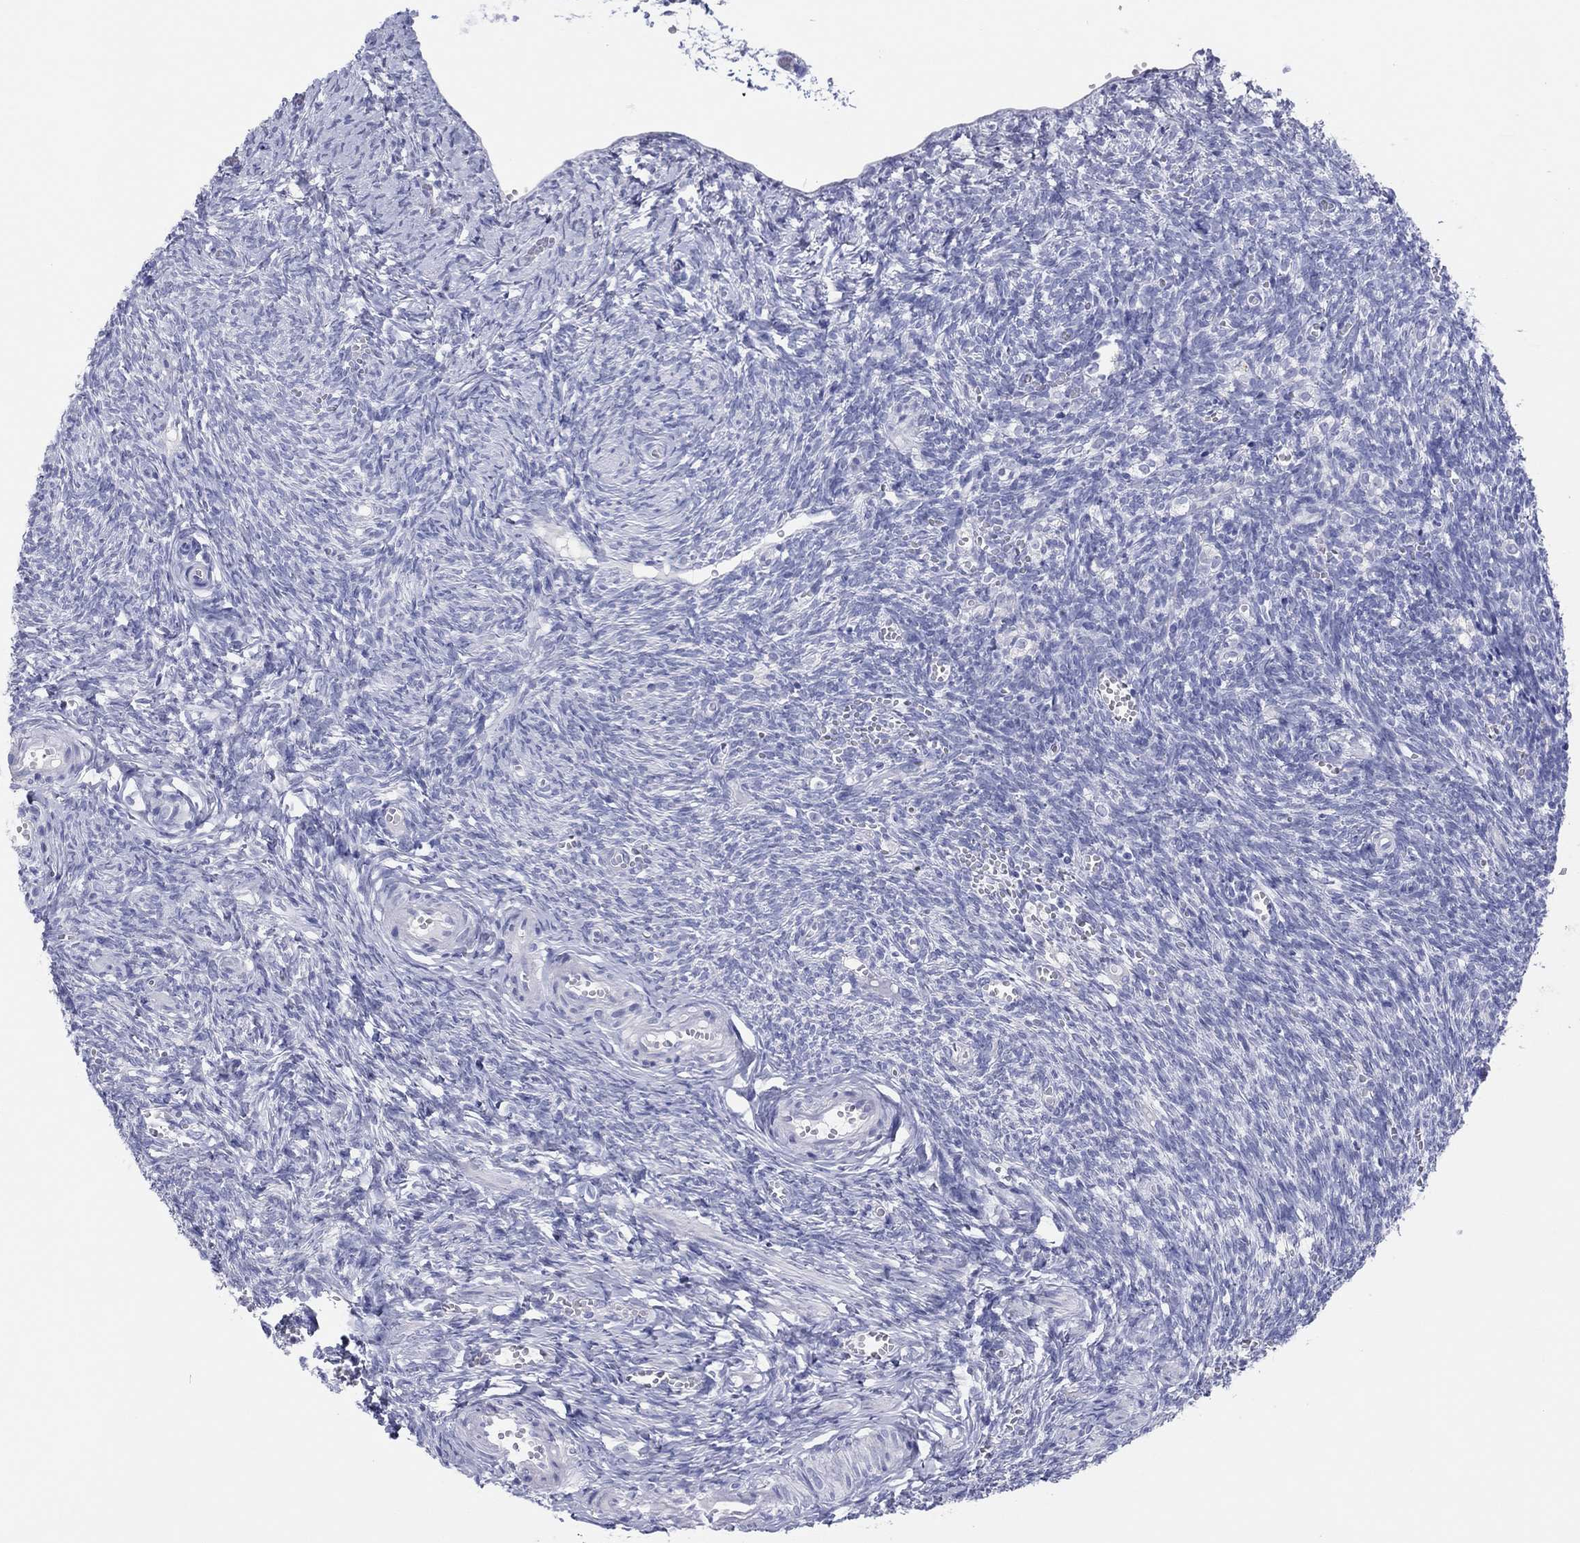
{"staining": {"intensity": "negative", "quantity": "none", "location": "none"}, "tissue": "ovary", "cell_type": "Follicle cells", "image_type": "normal", "snomed": [{"axis": "morphology", "description": "Normal tissue, NOS"}, {"axis": "topography", "description": "Ovary"}], "caption": "The image demonstrates no staining of follicle cells in benign ovary.", "gene": "ERICH3", "patient": {"sex": "female", "age": 43}}